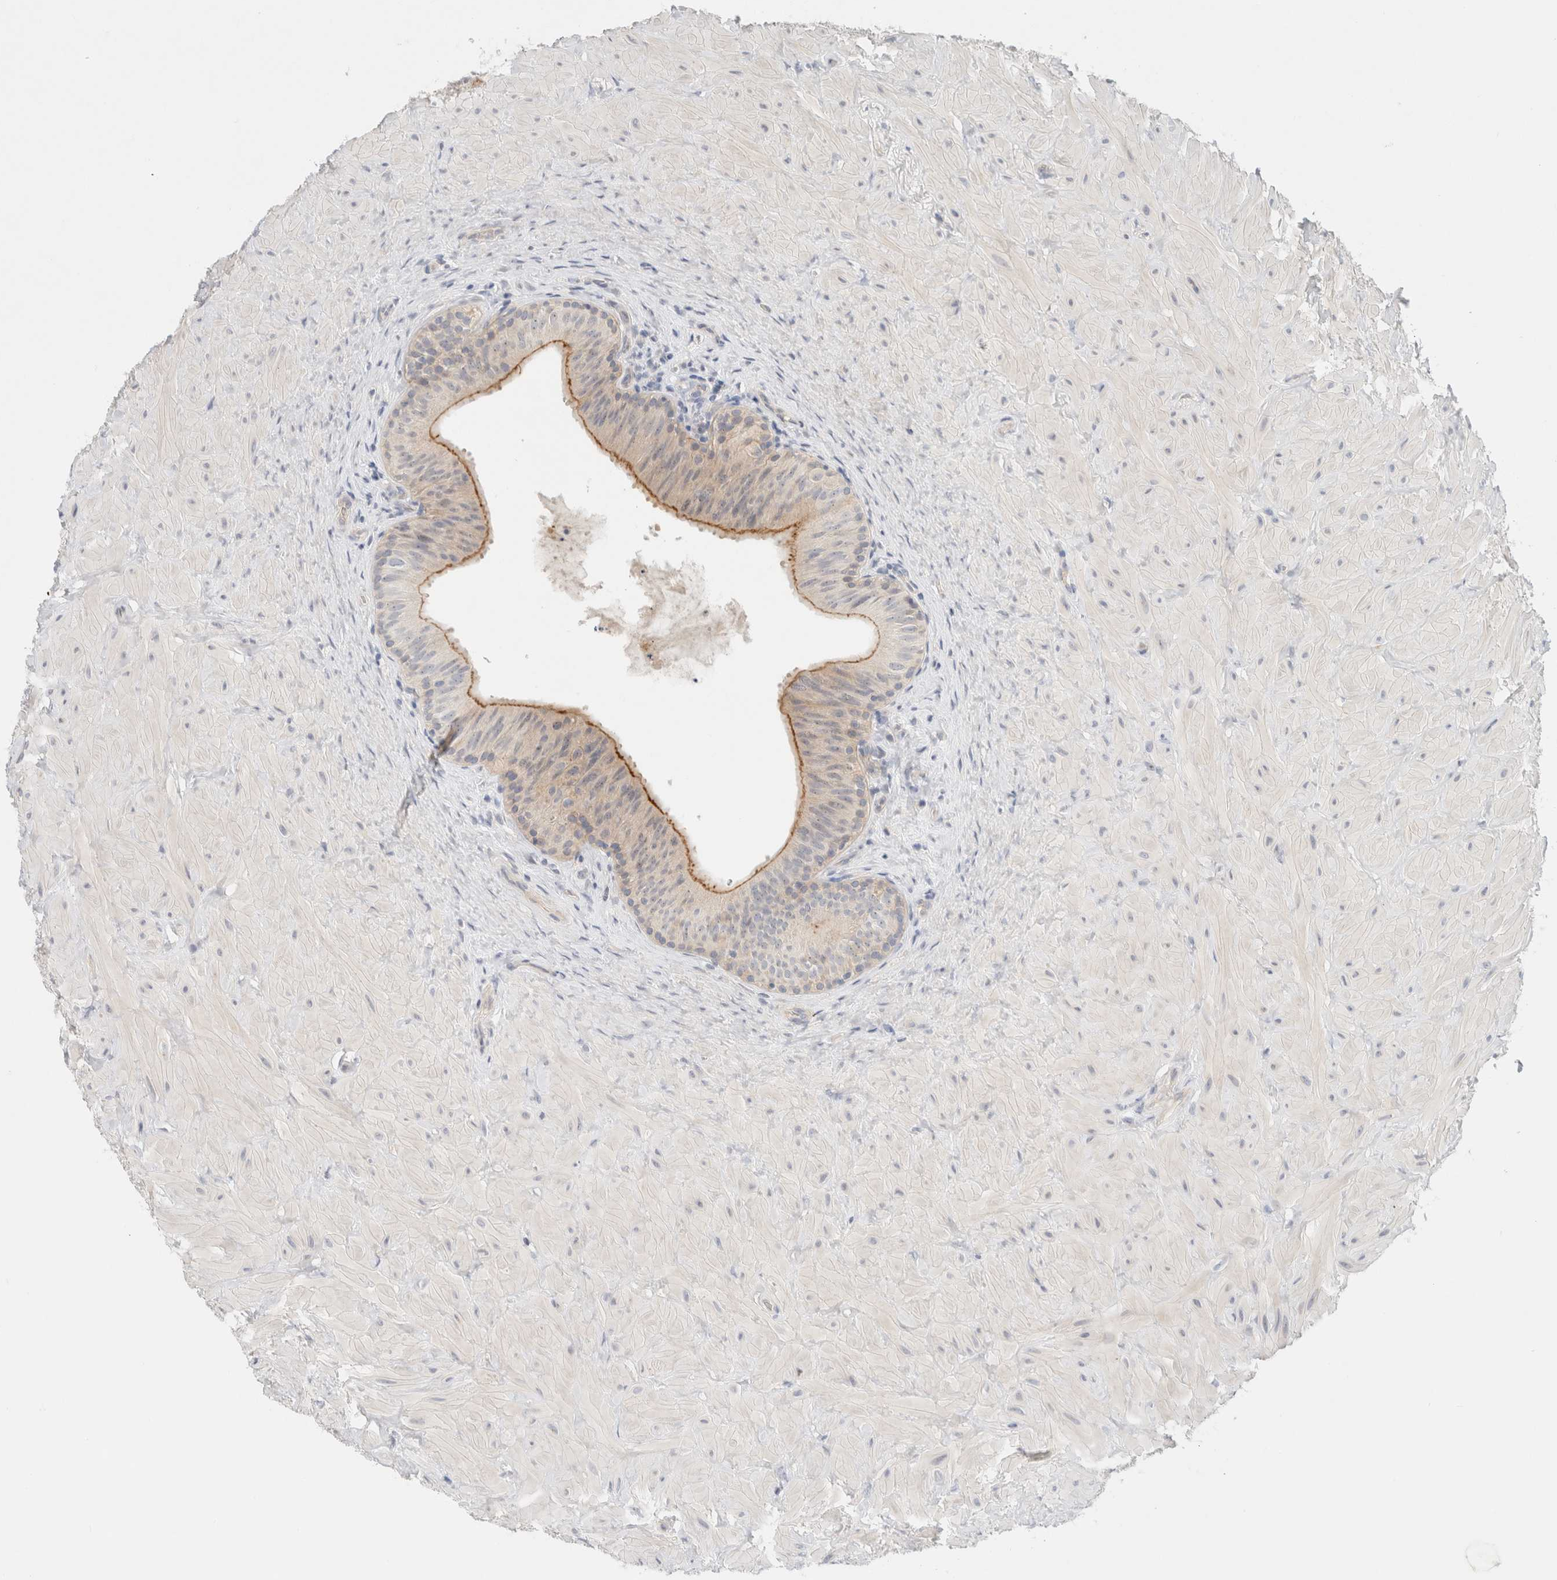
{"staining": {"intensity": "moderate", "quantity": "<25%", "location": "cytoplasmic/membranous"}, "tissue": "epididymis", "cell_type": "Glandular cells", "image_type": "normal", "snomed": [{"axis": "morphology", "description": "Normal tissue, NOS"}, {"axis": "topography", "description": "Soft tissue"}, {"axis": "topography", "description": "Epididymis"}], "caption": "Immunohistochemical staining of normal human epididymis exhibits moderate cytoplasmic/membranous protein positivity in approximately <25% of glandular cells.", "gene": "SDR16C5", "patient": {"sex": "male", "age": 26}}